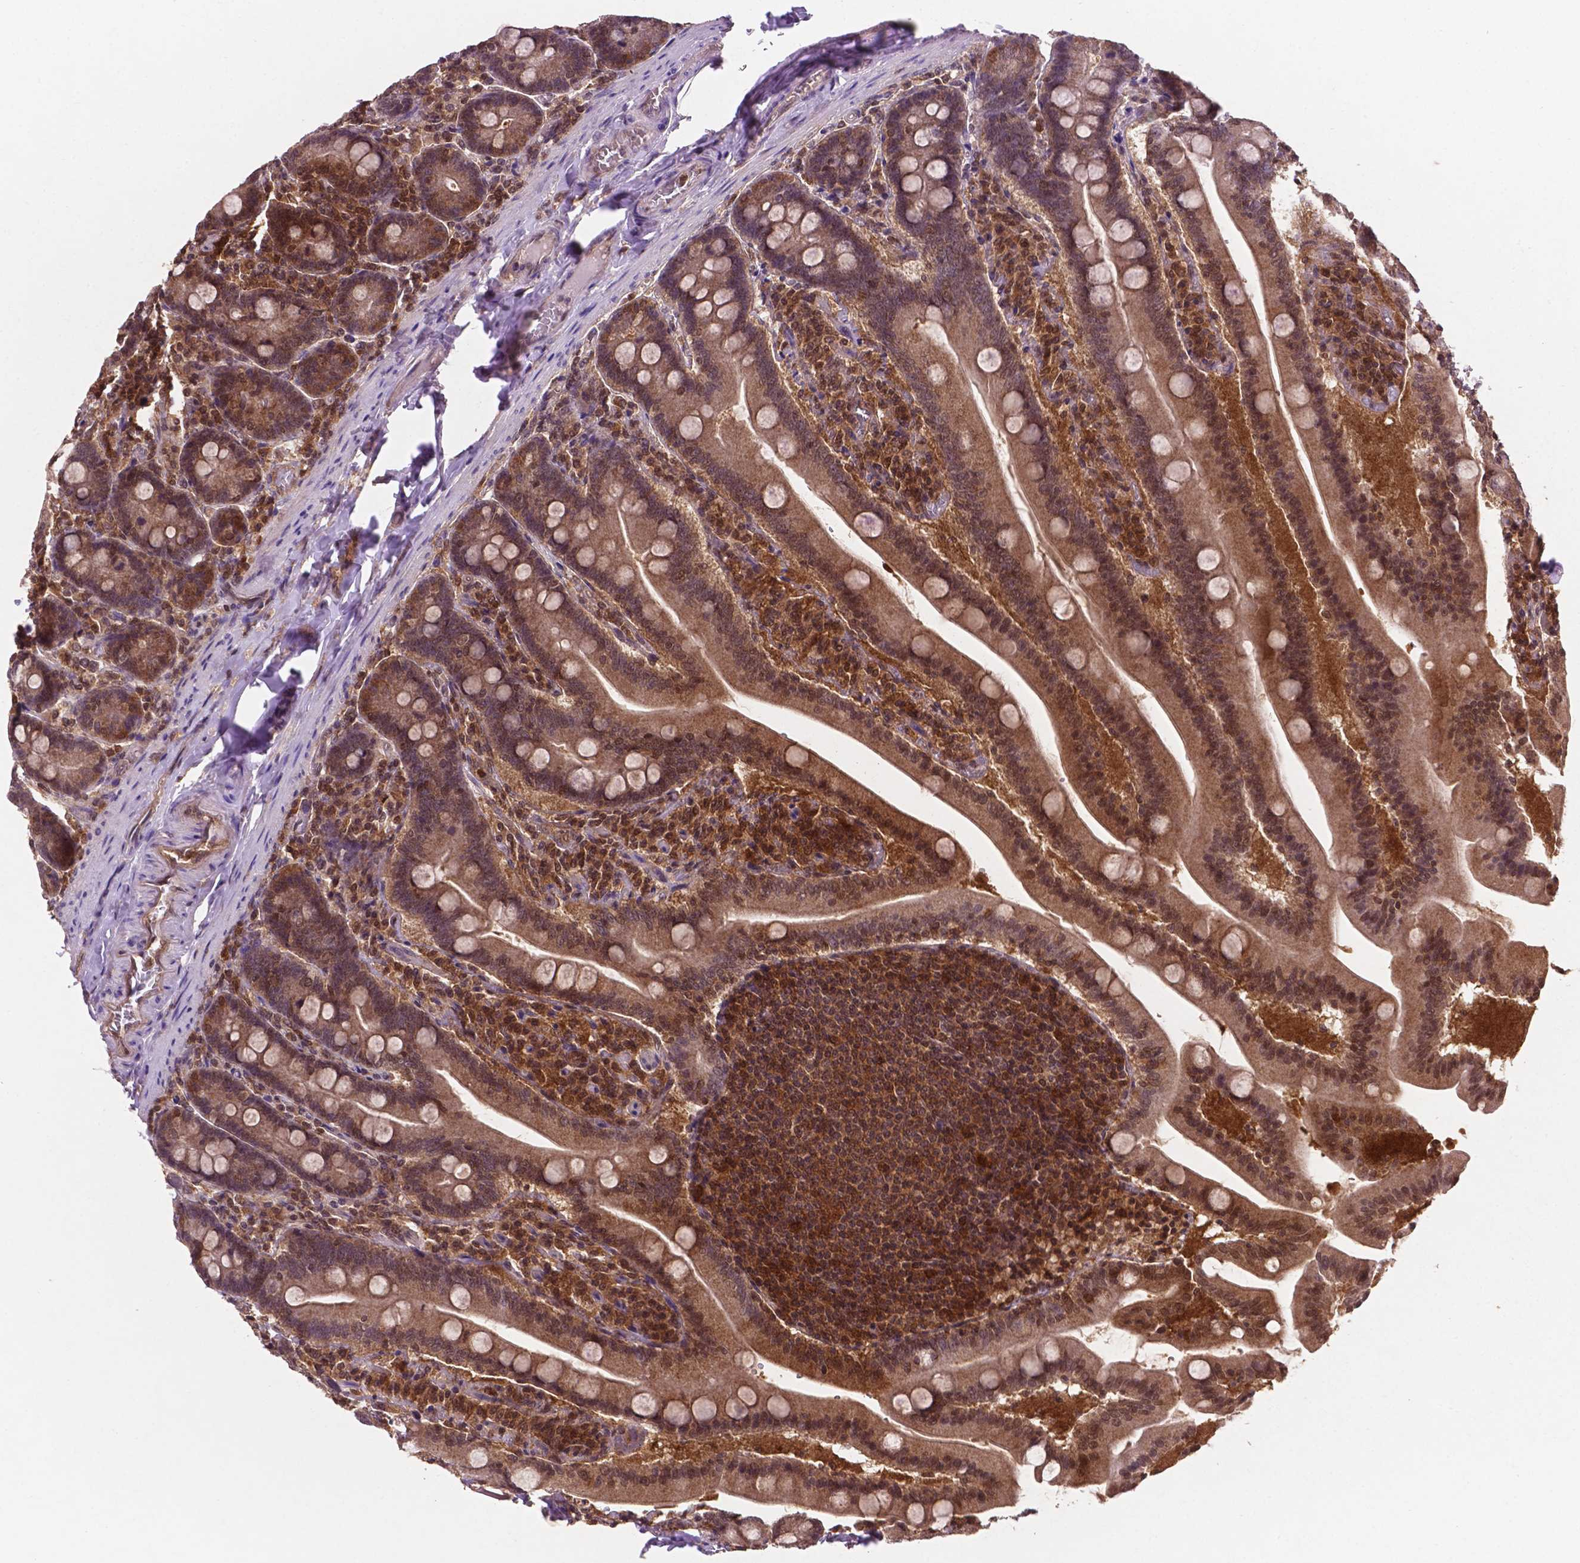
{"staining": {"intensity": "moderate", "quantity": ">75%", "location": "cytoplasmic/membranous,nuclear"}, "tissue": "small intestine", "cell_type": "Glandular cells", "image_type": "normal", "snomed": [{"axis": "morphology", "description": "Normal tissue, NOS"}, {"axis": "topography", "description": "Small intestine"}], "caption": "IHC (DAB (3,3'-diaminobenzidine)) staining of normal small intestine reveals moderate cytoplasmic/membranous,nuclear protein staining in approximately >75% of glandular cells. (IHC, brightfield microscopy, high magnification).", "gene": "UBE2L6", "patient": {"sex": "male", "age": 37}}